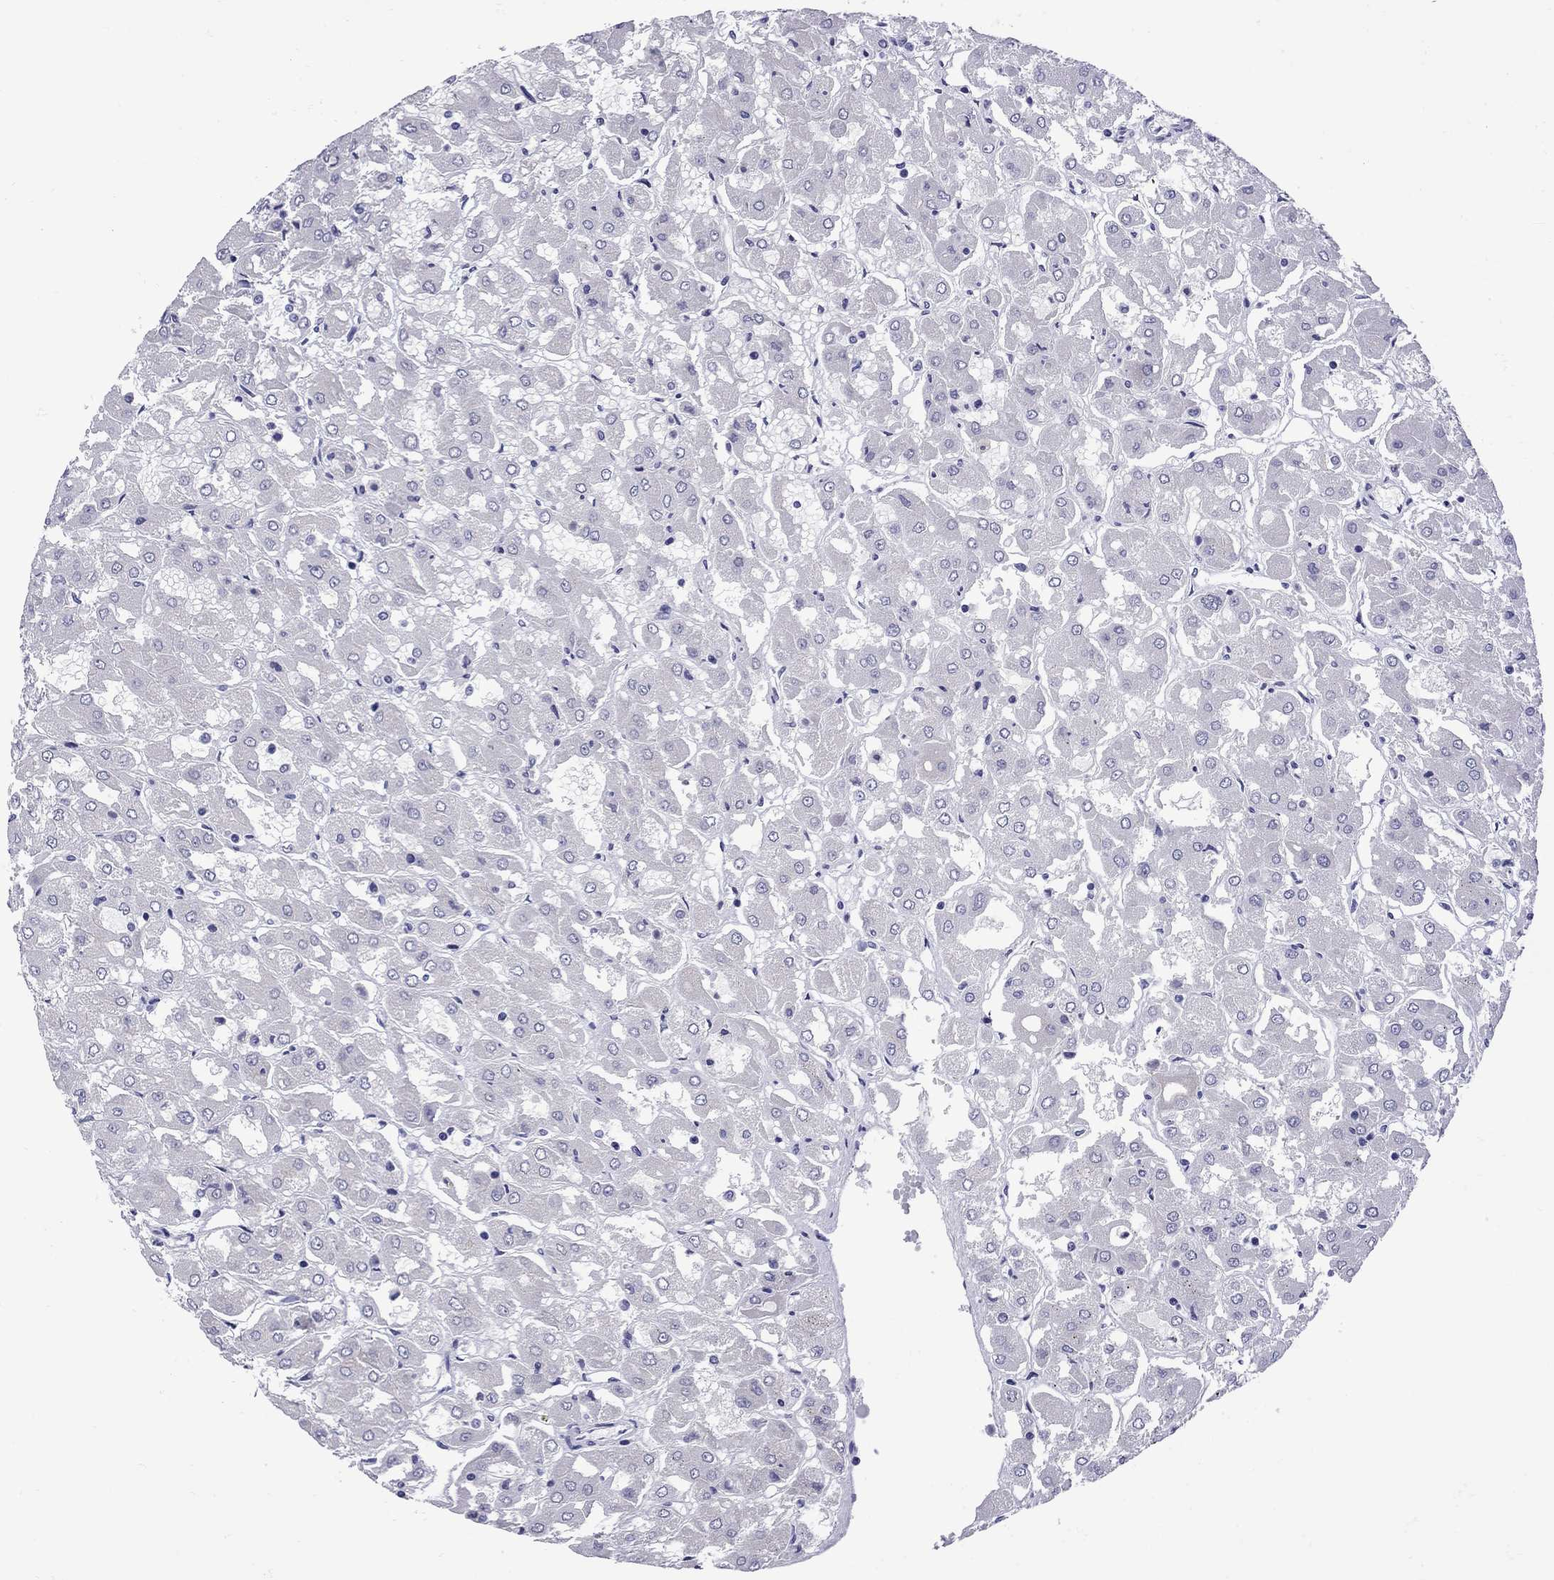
{"staining": {"intensity": "negative", "quantity": "none", "location": "none"}, "tissue": "renal cancer", "cell_type": "Tumor cells", "image_type": "cancer", "snomed": [{"axis": "morphology", "description": "Adenocarcinoma, NOS"}, {"axis": "topography", "description": "Kidney"}], "caption": "There is no significant staining in tumor cells of adenocarcinoma (renal). Brightfield microscopy of immunohistochemistry stained with DAB (brown) and hematoxylin (blue), captured at high magnification.", "gene": "EPPIN", "patient": {"sex": "male", "age": 72}}